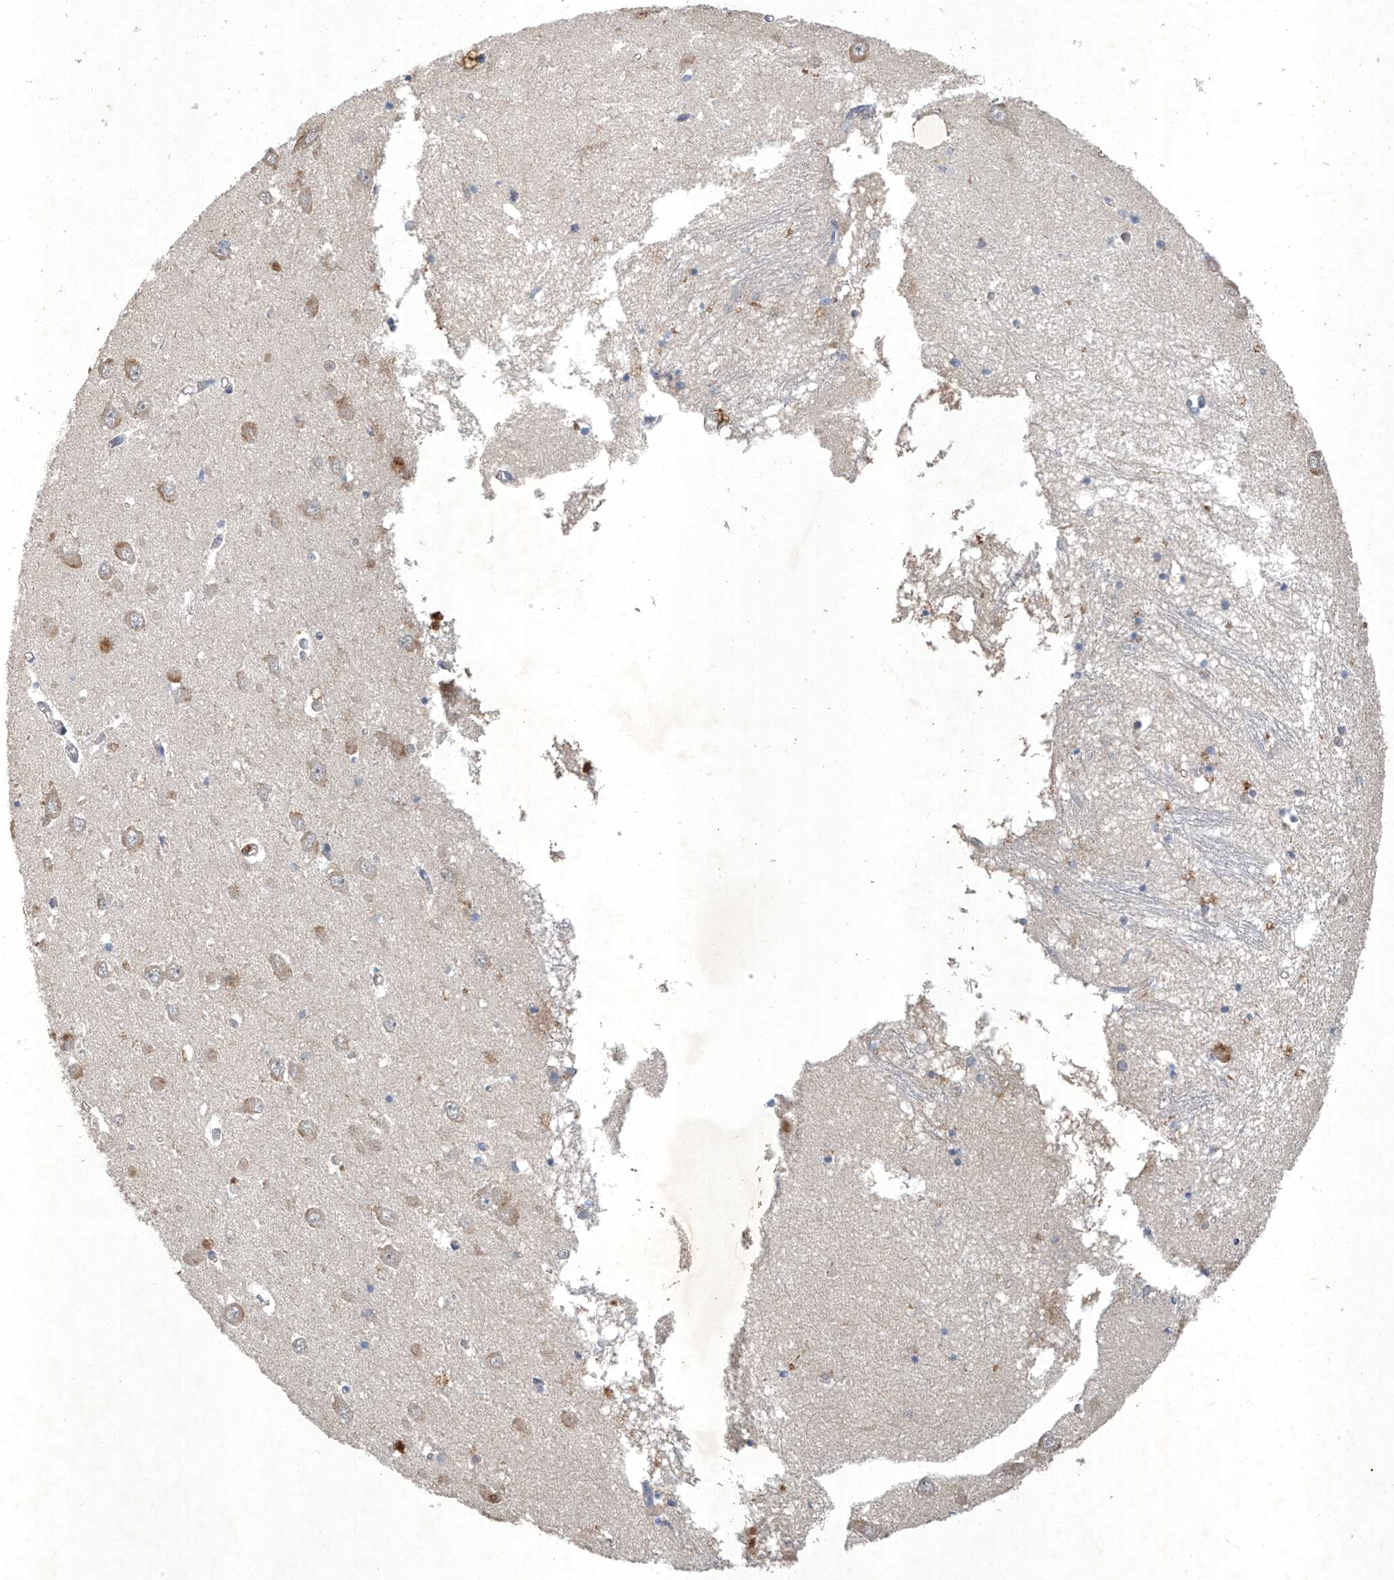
{"staining": {"intensity": "negative", "quantity": "none", "location": "none"}, "tissue": "hippocampus", "cell_type": "Glial cells", "image_type": "normal", "snomed": [{"axis": "morphology", "description": "Normal tissue, NOS"}, {"axis": "topography", "description": "Hippocampus"}], "caption": "Glial cells show no significant protein staining in normal hippocampus. Nuclei are stained in blue.", "gene": "TAF8", "patient": {"sex": "male", "age": 70}}